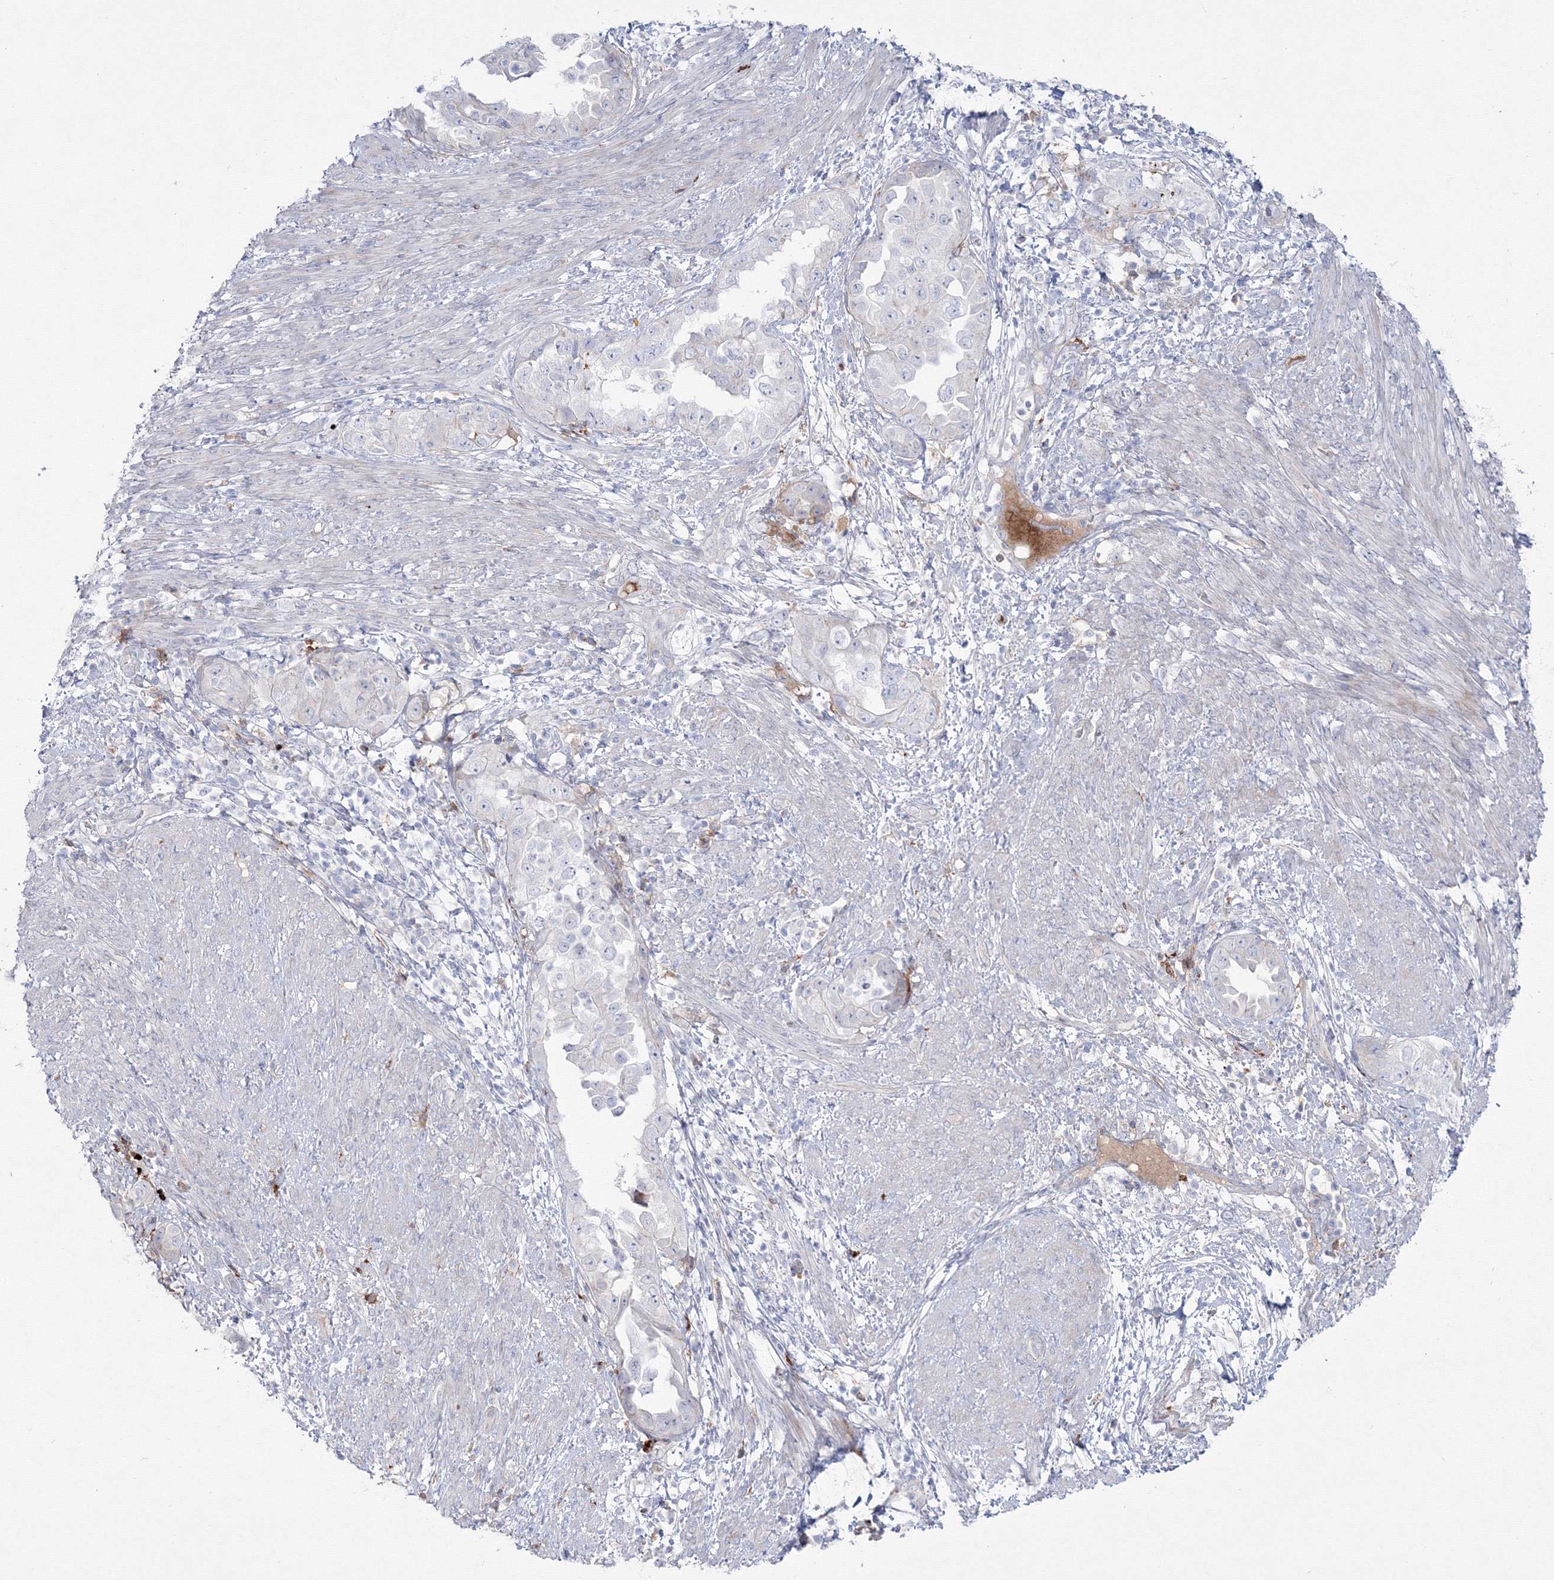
{"staining": {"intensity": "negative", "quantity": "none", "location": "none"}, "tissue": "endometrial cancer", "cell_type": "Tumor cells", "image_type": "cancer", "snomed": [{"axis": "morphology", "description": "Adenocarcinoma, NOS"}, {"axis": "topography", "description": "Endometrium"}], "caption": "Tumor cells are negative for protein expression in human endometrial cancer.", "gene": "HYAL2", "patient": {"sex": "female", "age": 85}}